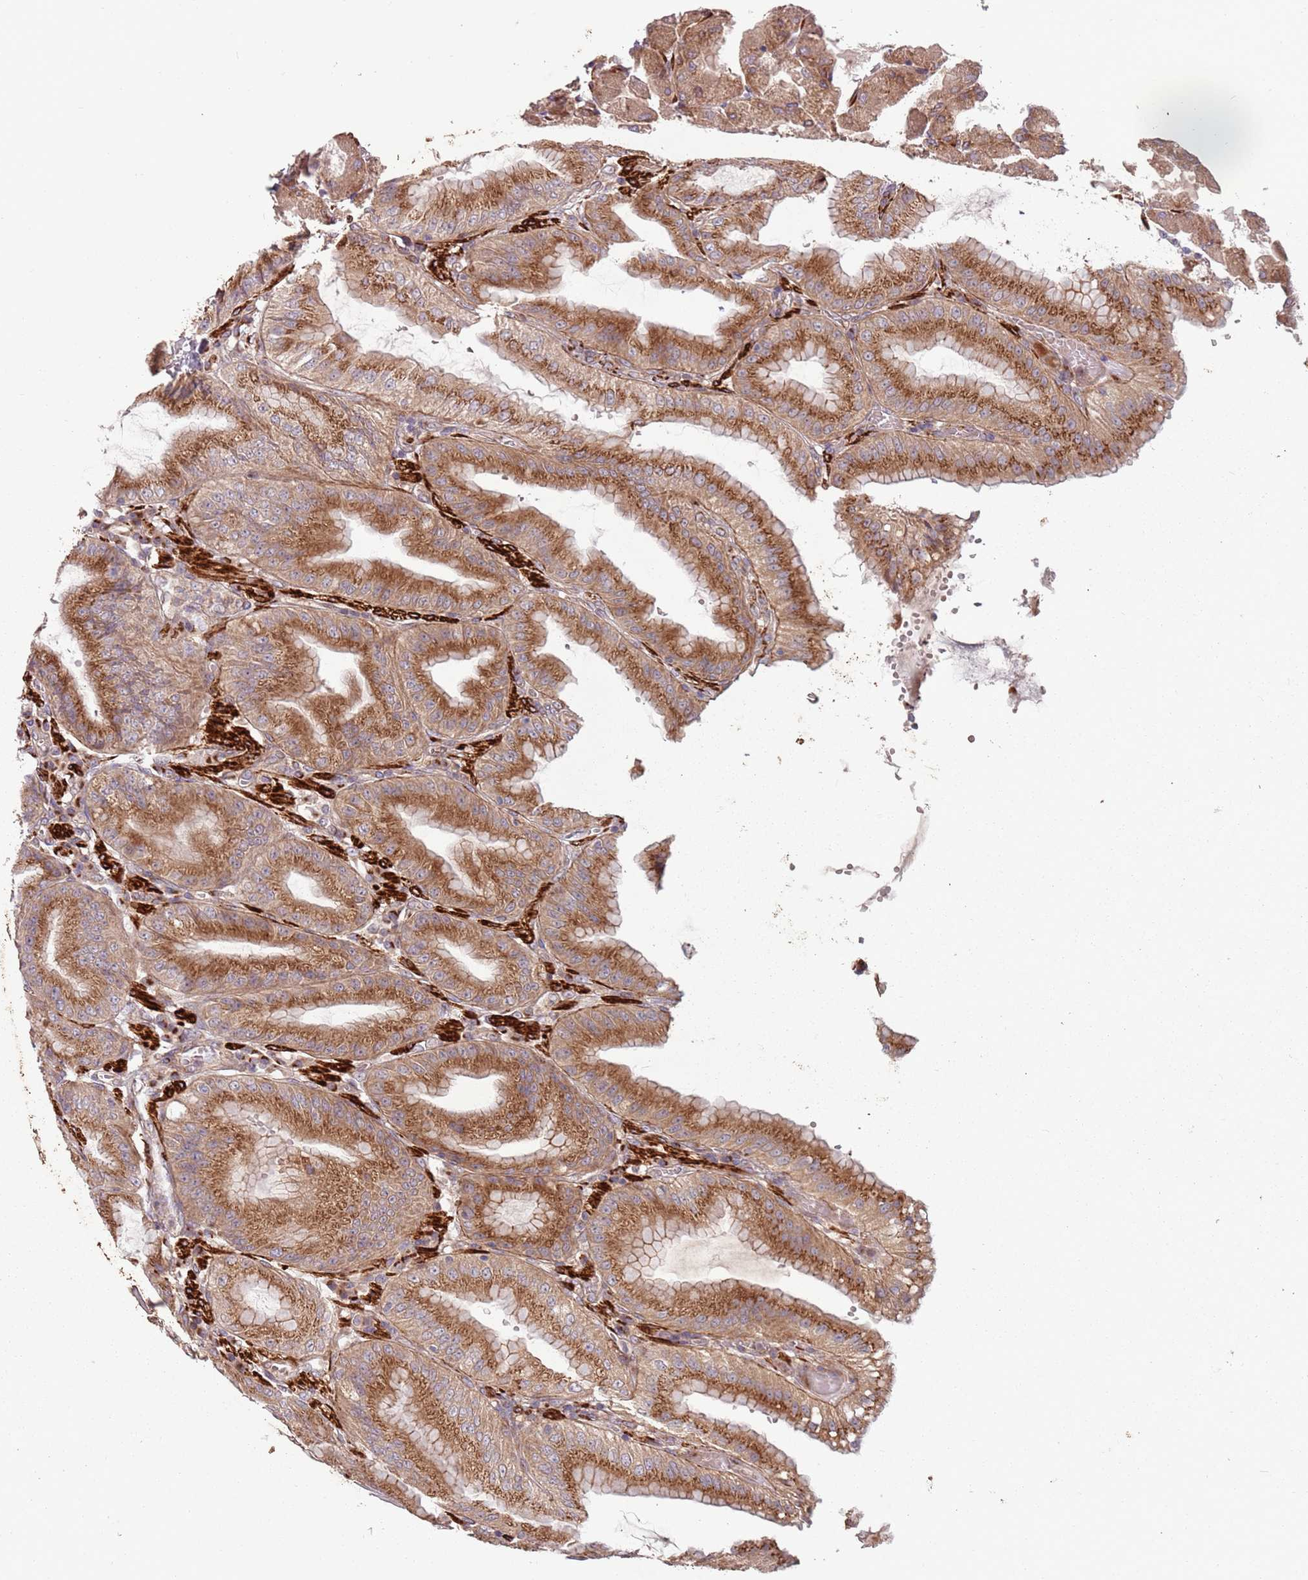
{"staining": {"intensity": "strong", "quantity": ">75%", "location": "cytoplasmic/membranous"}, "tissue": "stomach", "cell_type": "Glandular cells", "image_type": "normal", "snomed": [{"axis": "morphology", "description": "Normal tissue, NOS"}, {"axis": "topography", "description": "Stomach, upper"}, {"axis": "topography", "description": "Stomach, lower"}], "caption": "Stomach stained for a protein (brown) shows strong cytoplasmic/membranous positive staining in about >75% of glandular cells.", "gene": "PLD6", "patient": {"sex": "male", "age": 71}}